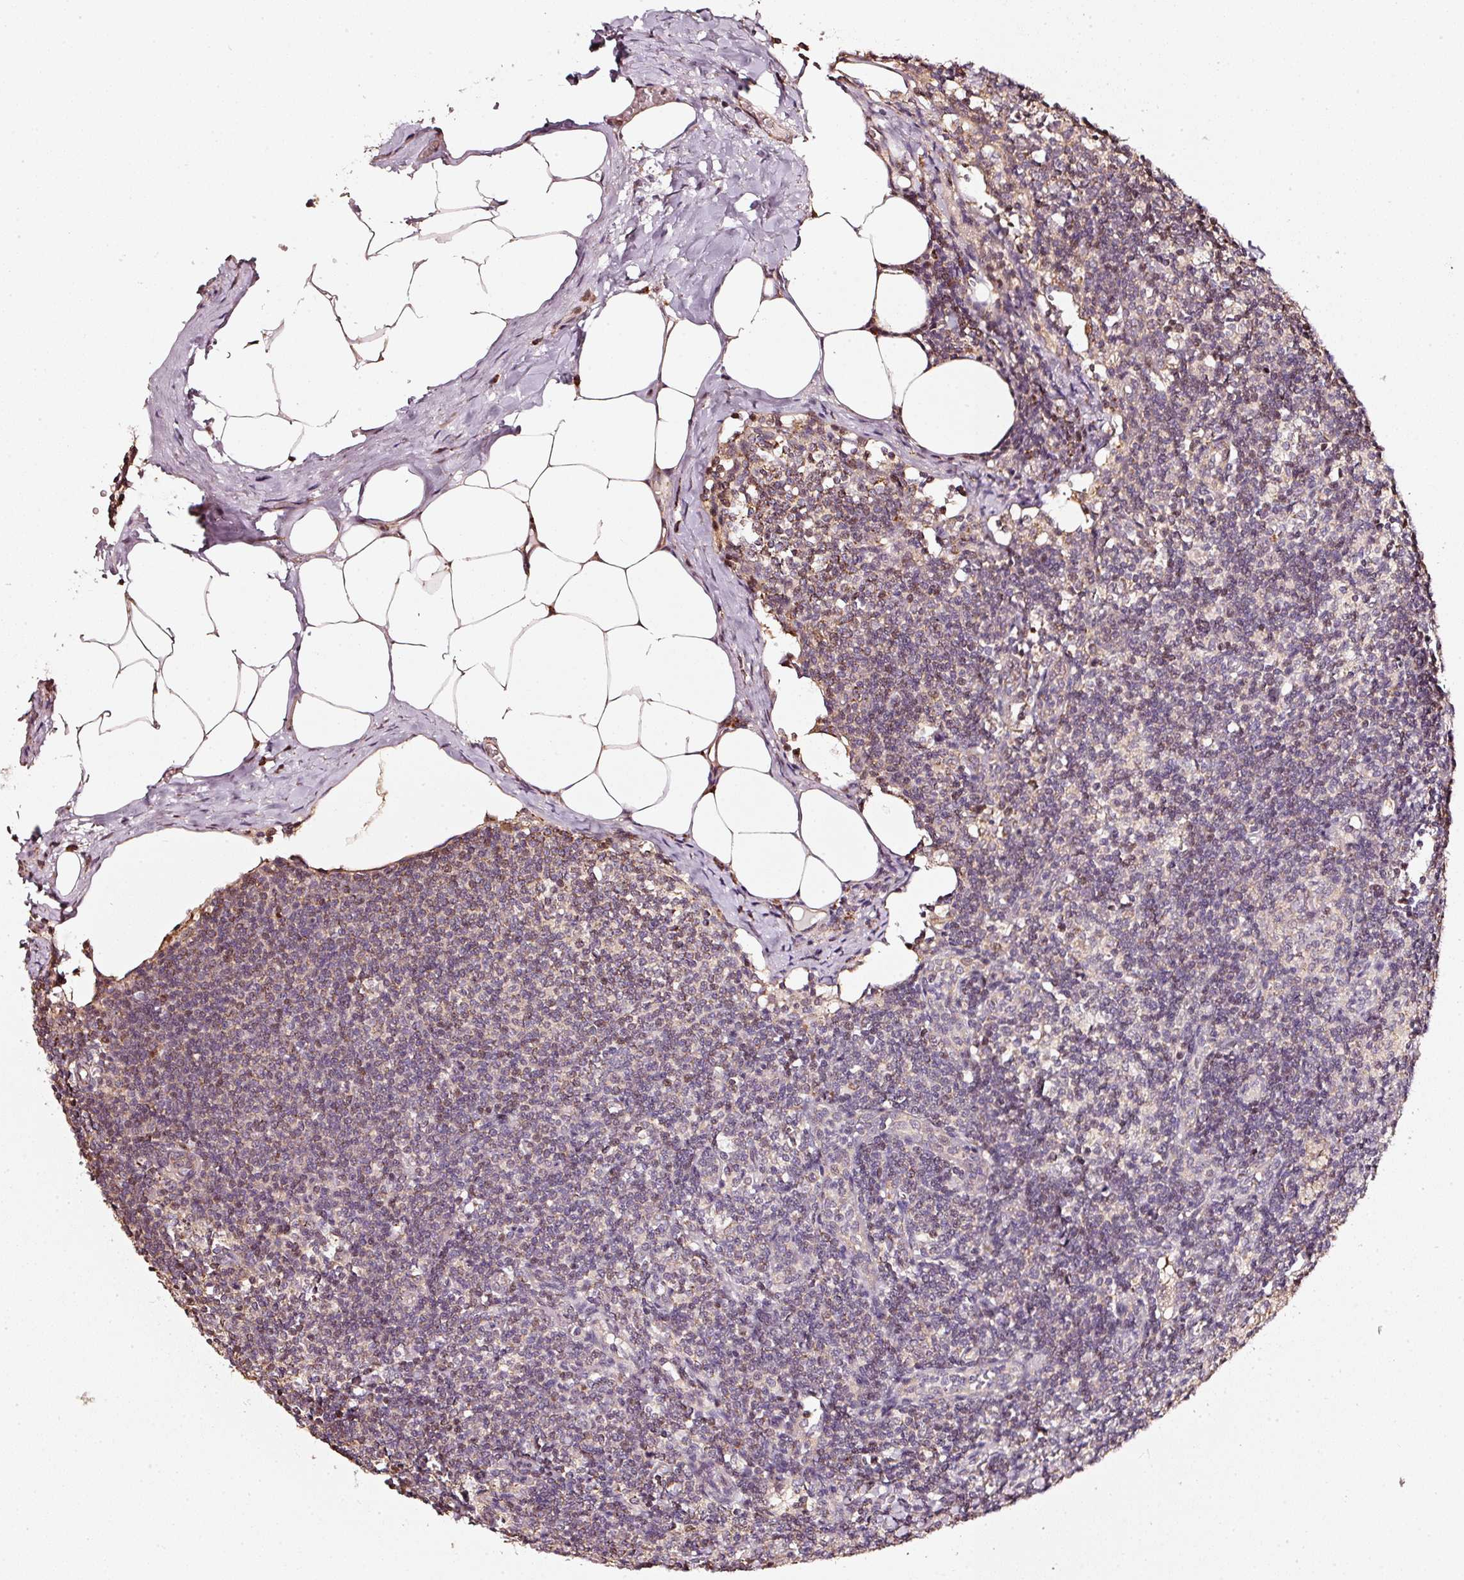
{"staining": {"intensity": "weak", "quantity": "<25%", "location": "nuclear"}, "tissue": "lymph node", "cell_type": "Germinal center cells", "image_type": "normal", "snomed": [{"axis": "morphology", "description": "Normal tissue, NOS"}, {"axis": "topography", "description": "Lymph node"}], "caption": "The histopathology image shows no staining of germinal center cells in benign lymph node.", "gene": "RAB35", "patient": {"sex": "female", "age": 59}}